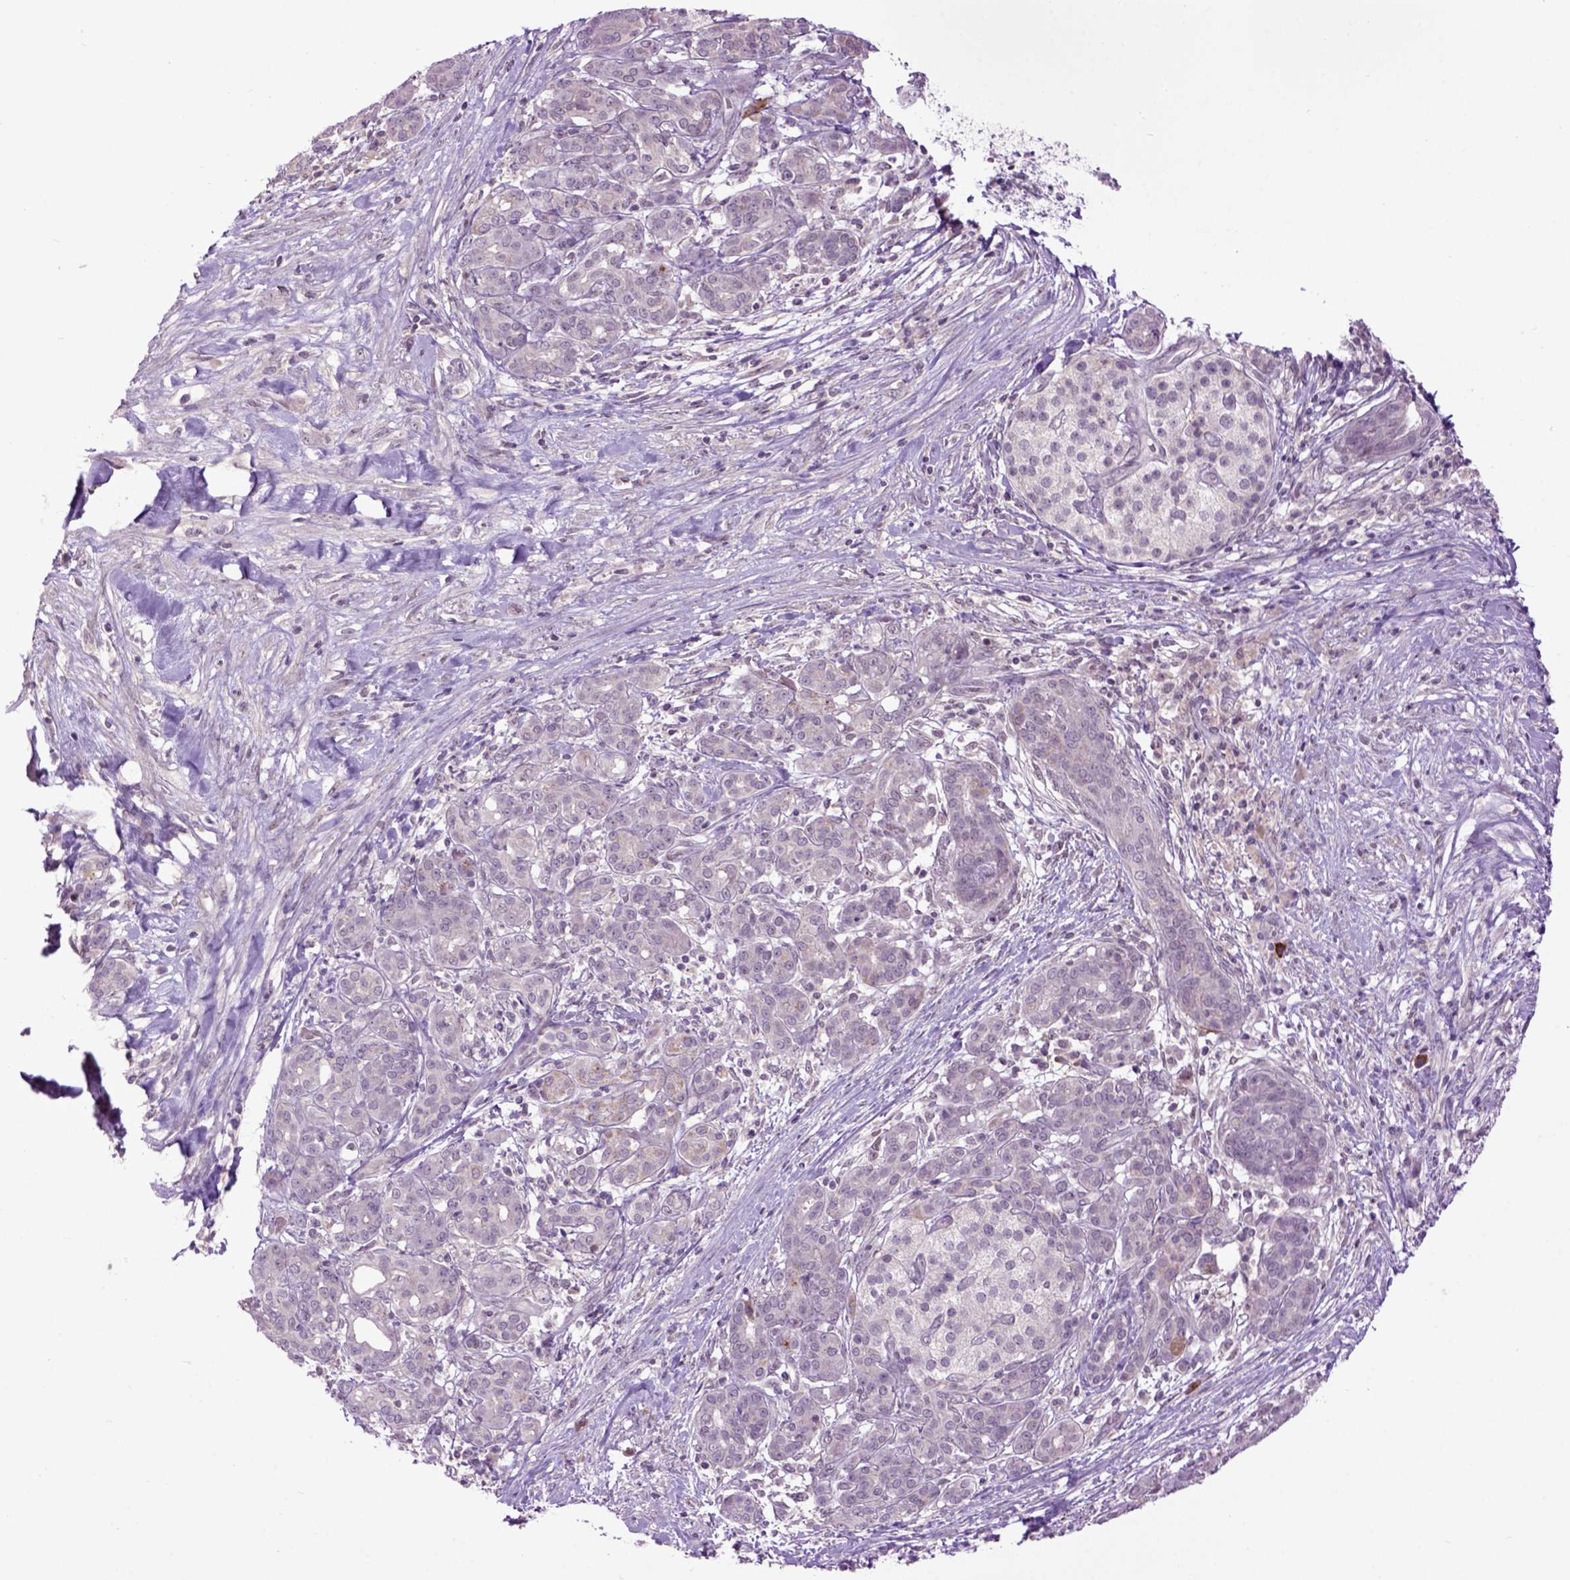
{"staining": {"intensity": "negative", "quantity": "none", "location": "none"}, "tissue": "pancreatic cancer", "cell_type": "Tumor cells", "image_type": "cancer", "snomed": [{"axis": "morphology", "description": "Adenocarcinoma, NOS"}, {"axis": "topography", "description": "Pancreas"}], "caption": "Human adenocarcinoma (pancreatic) stained for a protein using IHC demonstrates no staining in tumor cells.", "gene": "EMILIN3", "patient": {"sex": "male", "age": 44}}